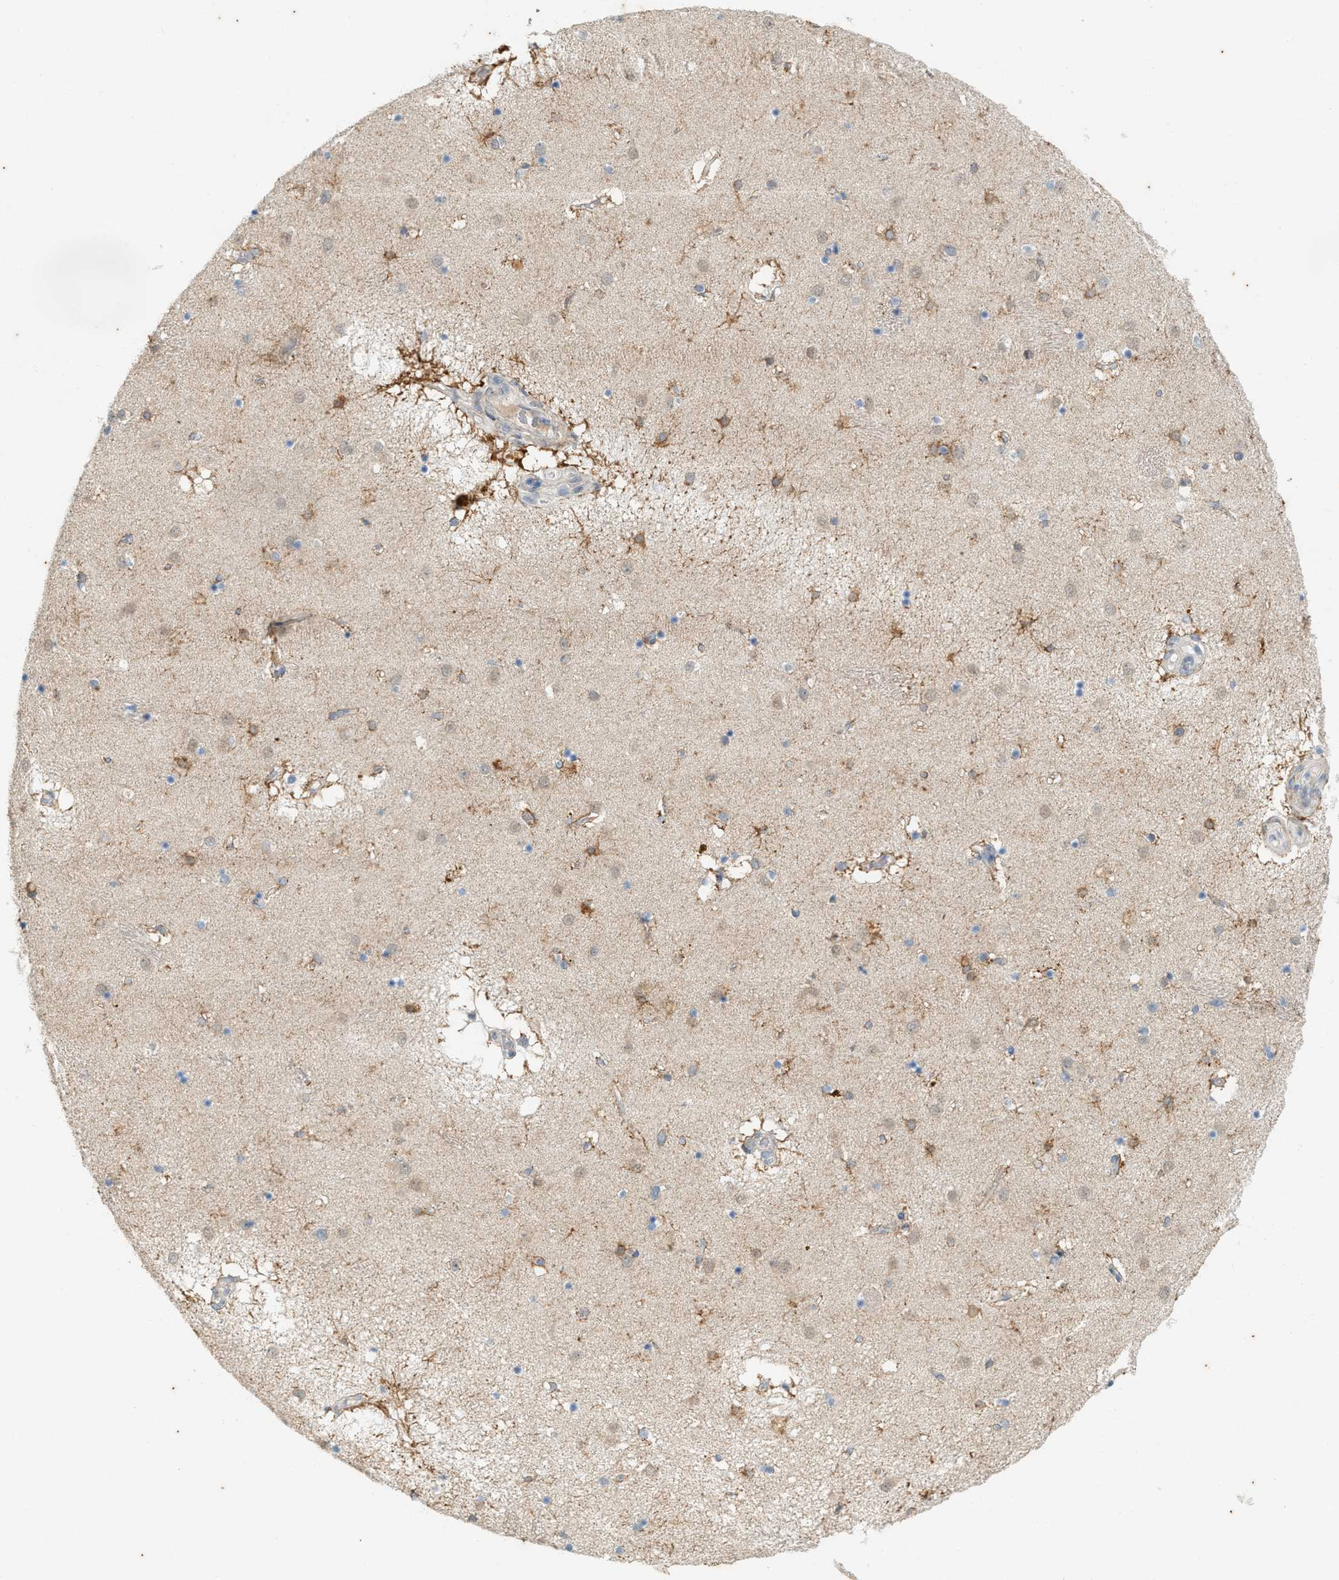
{"staining": {"intensity": "moderate", "quantity": "25%-75%", "location": "cytoplasmic/membranous"}, "tissue": "caudate", "cell_type": "Glial cells", "image_type": "normal", "snomed": [{"axis": "morphology", "description": "Normal tissue, NOS"}, {"axis": "topography", "description": "Lateral ventricle wall"}], "caption": "There is medium levels of moderate cytoplasmic/membranous staining in glial cells of unremarkable caudate, as demonstrated by immunohistochemical staining (brown color).", "gene": "CHPF2", "patient": {"sex": "male", "age": 70}}